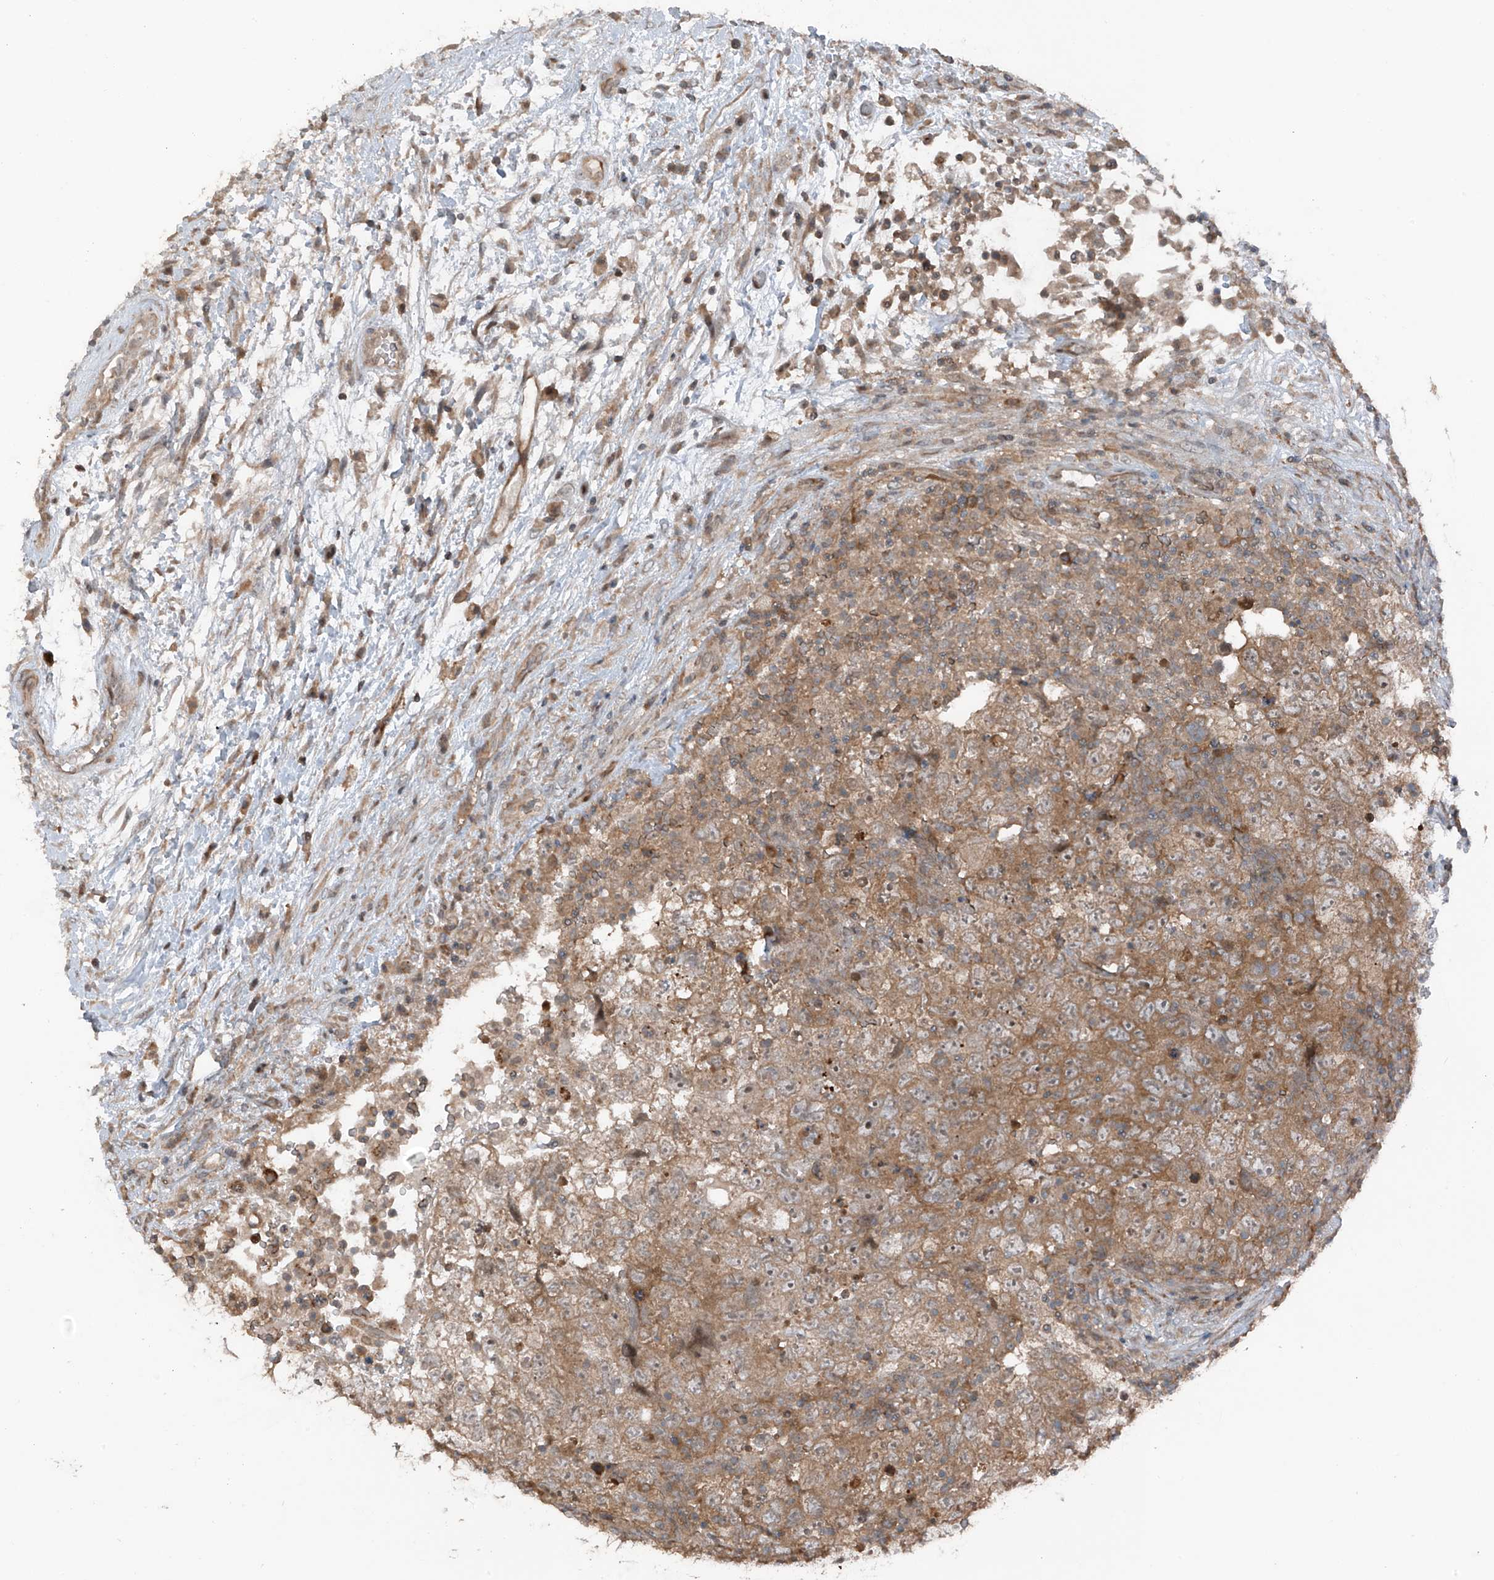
{"staining": {"intensity": "moderate", "quantity": ">75%", "location": "cytoplasmic/membranous"}, "tissue": "testis cancer", "cell_type": "Tumor cells", "image_type": "cancer", "snomed": [{"axis": "morphology", "description": "Carcinoma, Embryonal, NOS"}, {"axis": "topography", "description": "Testis"}], "caption": "The immunohistochemical stain labels moderate cytoplasmic/membranous expression in tumor cells of testis embryonal carcinoma tissue.", "gene": "TXNDC9", "patient": {"sex": "male", "age": 37}}